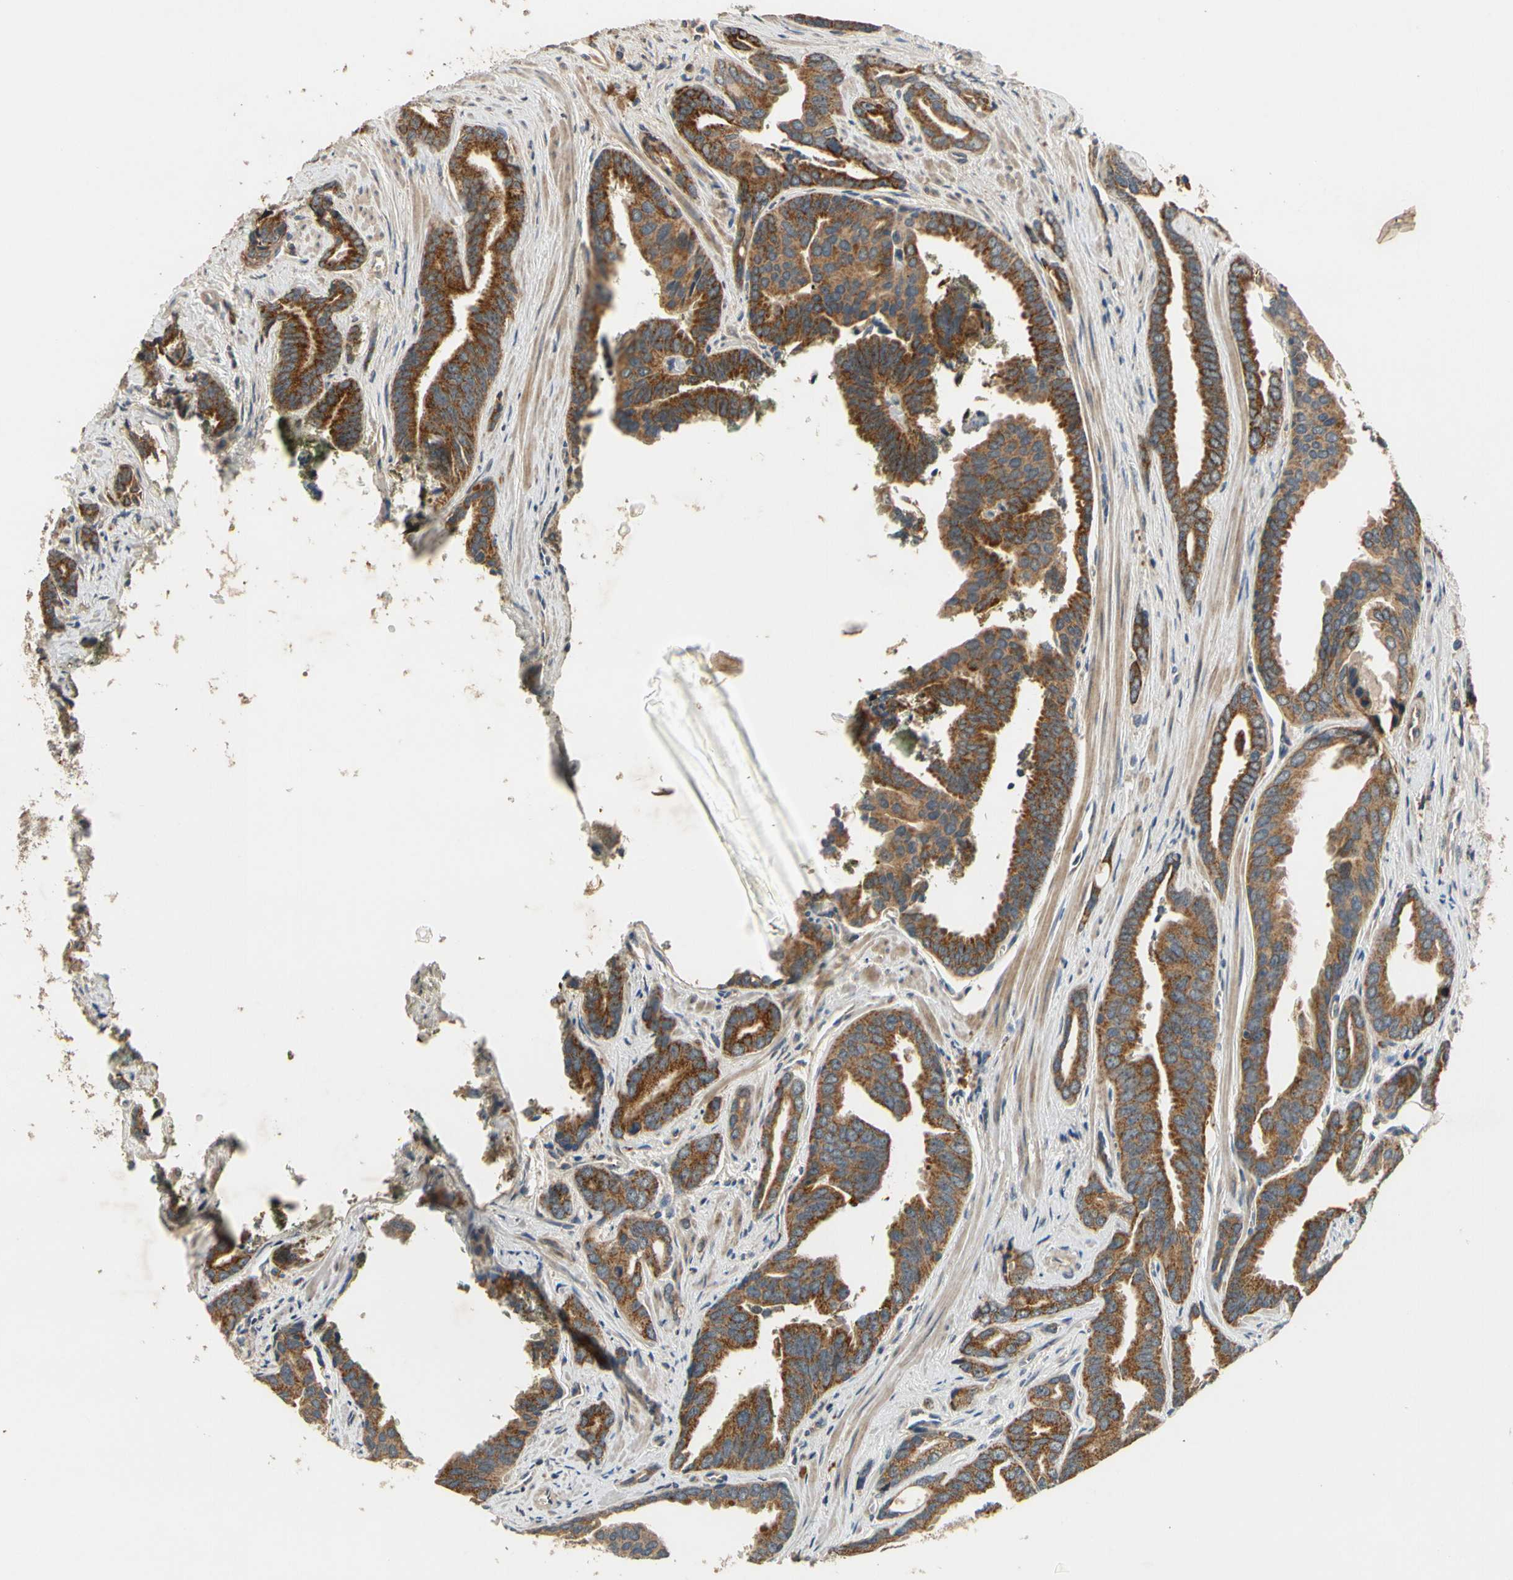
{"staining": {"intensity": "strong", "quantity": ">75%", "location": "cytoplasmic/membranous"}, "tissue": "prostate cancer", "cell_type": "Tumor cells", "image_type": "cancer", "snomed": [{"axis": "morphology", "description": "Adenocarcinoma, High grade"}, {"axis": "topography", "description": "Prostate"}], "caption": "Human prostate cancer stained for a protein (brown) reveals strong cytoplasmic/membranous positive positivity in approximately >75% of tumor cells.", "gene": "ALKBH3", "patient": {"sex": "male", "age": 67}}